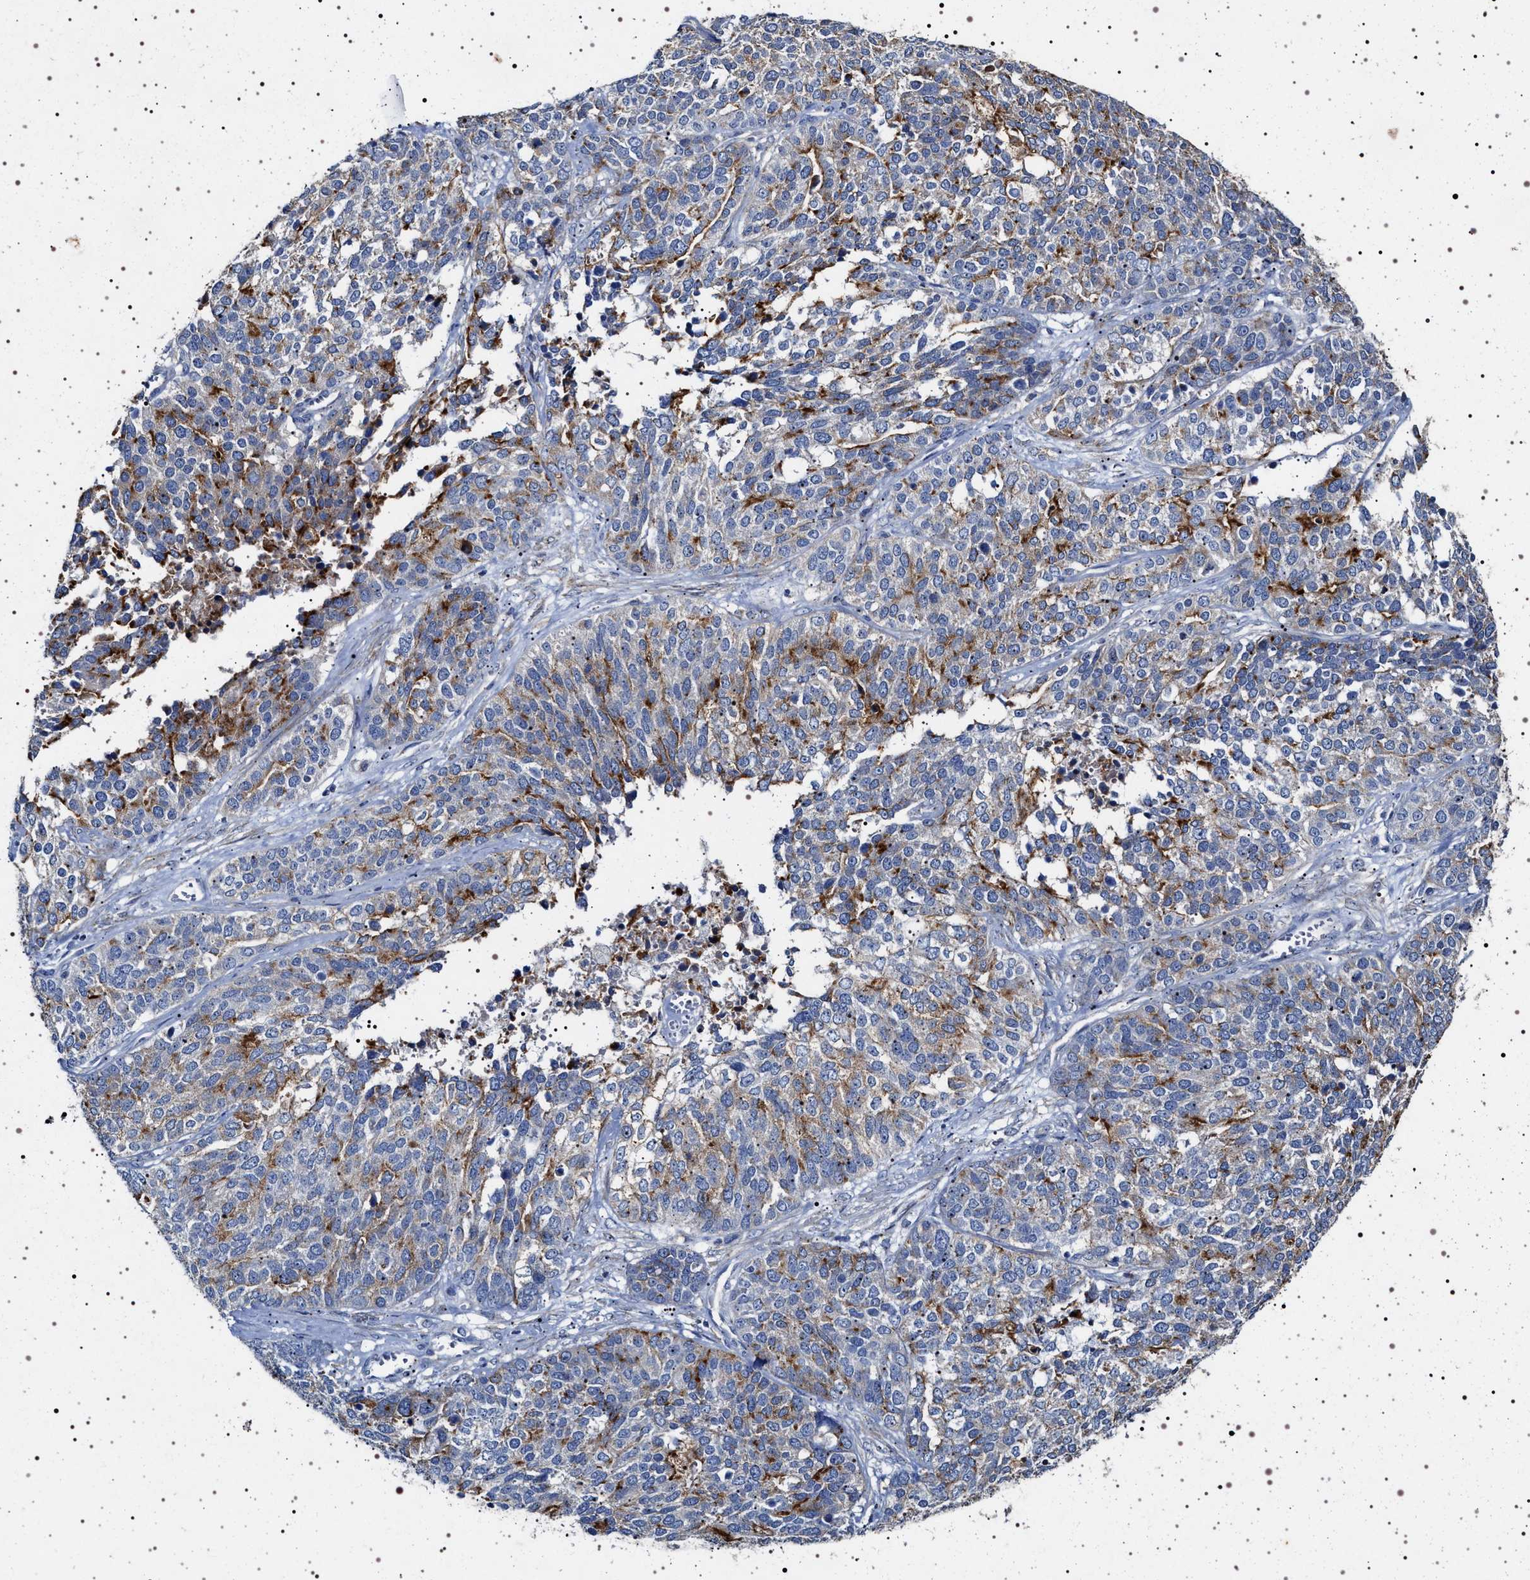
{"staining": {"intensity": "moderate", "quantity": "25%-75%", "location": "cytoplasmic/membranous"}, "tissue": "ovarian cancer", "cell_type": "Tumor cells", "image_type": "cancer", "snomed": [{"axis": "morphology", "description": "Cystadenocarcinoma, serous, NOS"}, {"axis": "topography", "description": "Ovary"}], "caption": "Approximately 25%-75% of tumor cells in human serous cystadenocarcinoma (ovarian) reveal moderate cytoplasmic/membranous protein expression as visualized by brown immunohistochemical staining.", "gene": "NAALADL2", "patient": {"sex": "female", "age": 44}}